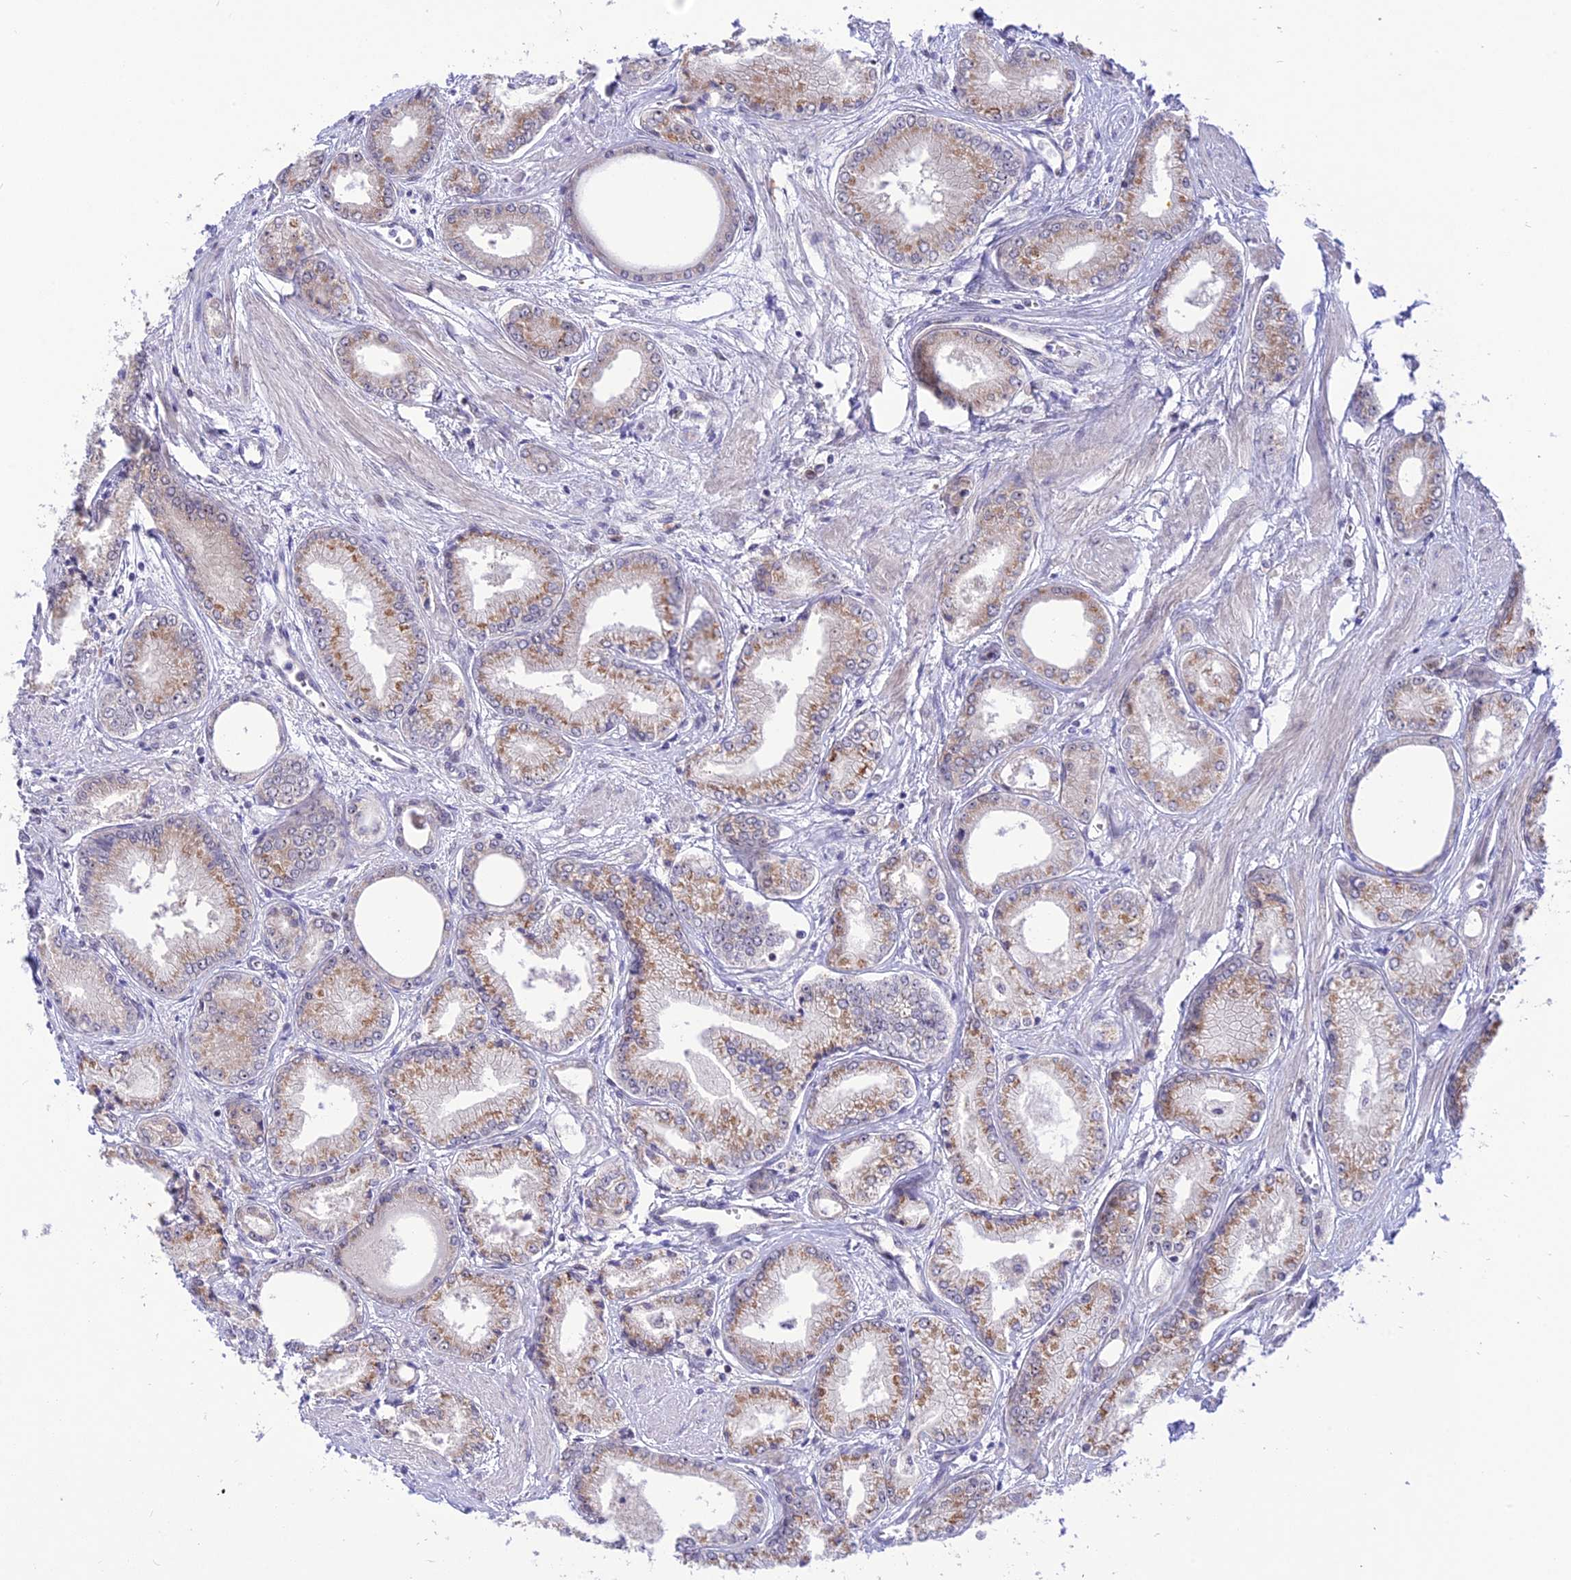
{"staining": {"intensity": "weak", "quantity": ">75%", "location": "cytoplasmic/membranous"}, "tissue": "prostate cancer", "cell_type": "Tumor cells", "image_type": "cancer", "snomed": [{"axis": "morphology", "description": "Adenocarcinoma, Low grade"}, {"axis": "topography", "description": "Prostate"}], "caption": "The immunohistochemical stain labels weak cytoplasmic/membranous staining in tumor cells of prostate low-grade adenocarcinoma tissue.", "gene": "ZNF837", "patient": {"sex": "male", "age": 60}}